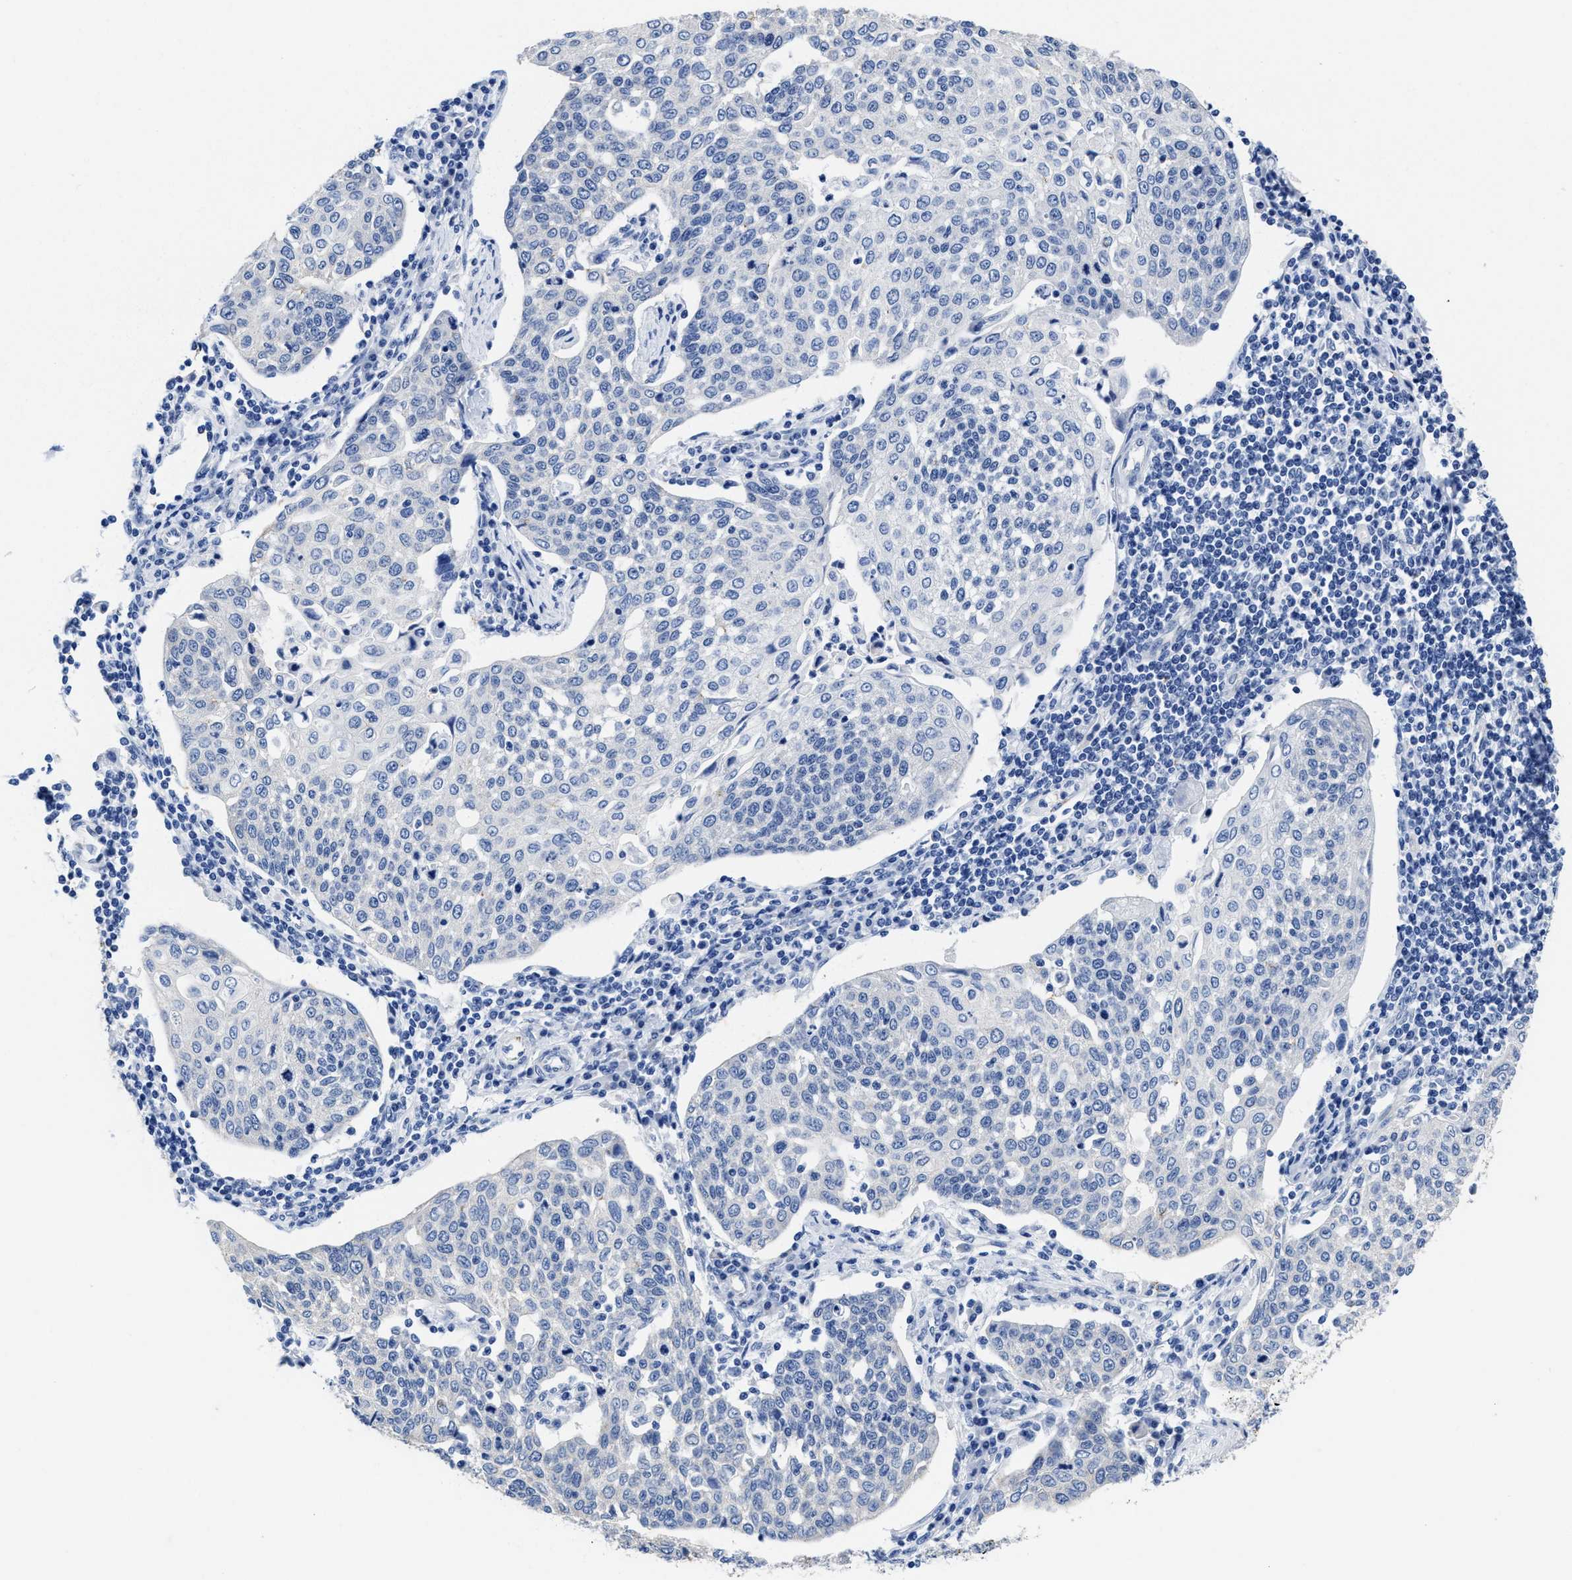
{"staining": {"intensity": "negative", "quantity": "none", "location": "none"}, "tissue": "cervical cancer", "cell_type": "Tumor cells", "image_type": "cancer", "snomed": [{"axis": "morphology", "description": "Squamous cell carcinoma, NOS"}, {"axis": "topography", "description": "Cervix"}], "caption": "Micrograph shows no protein staining in tumor cells of cervical cancer (squamous cell carcinoma) tissue.", "gene": "HOOK1", "patient": {"sex": "female", "age": 34}}